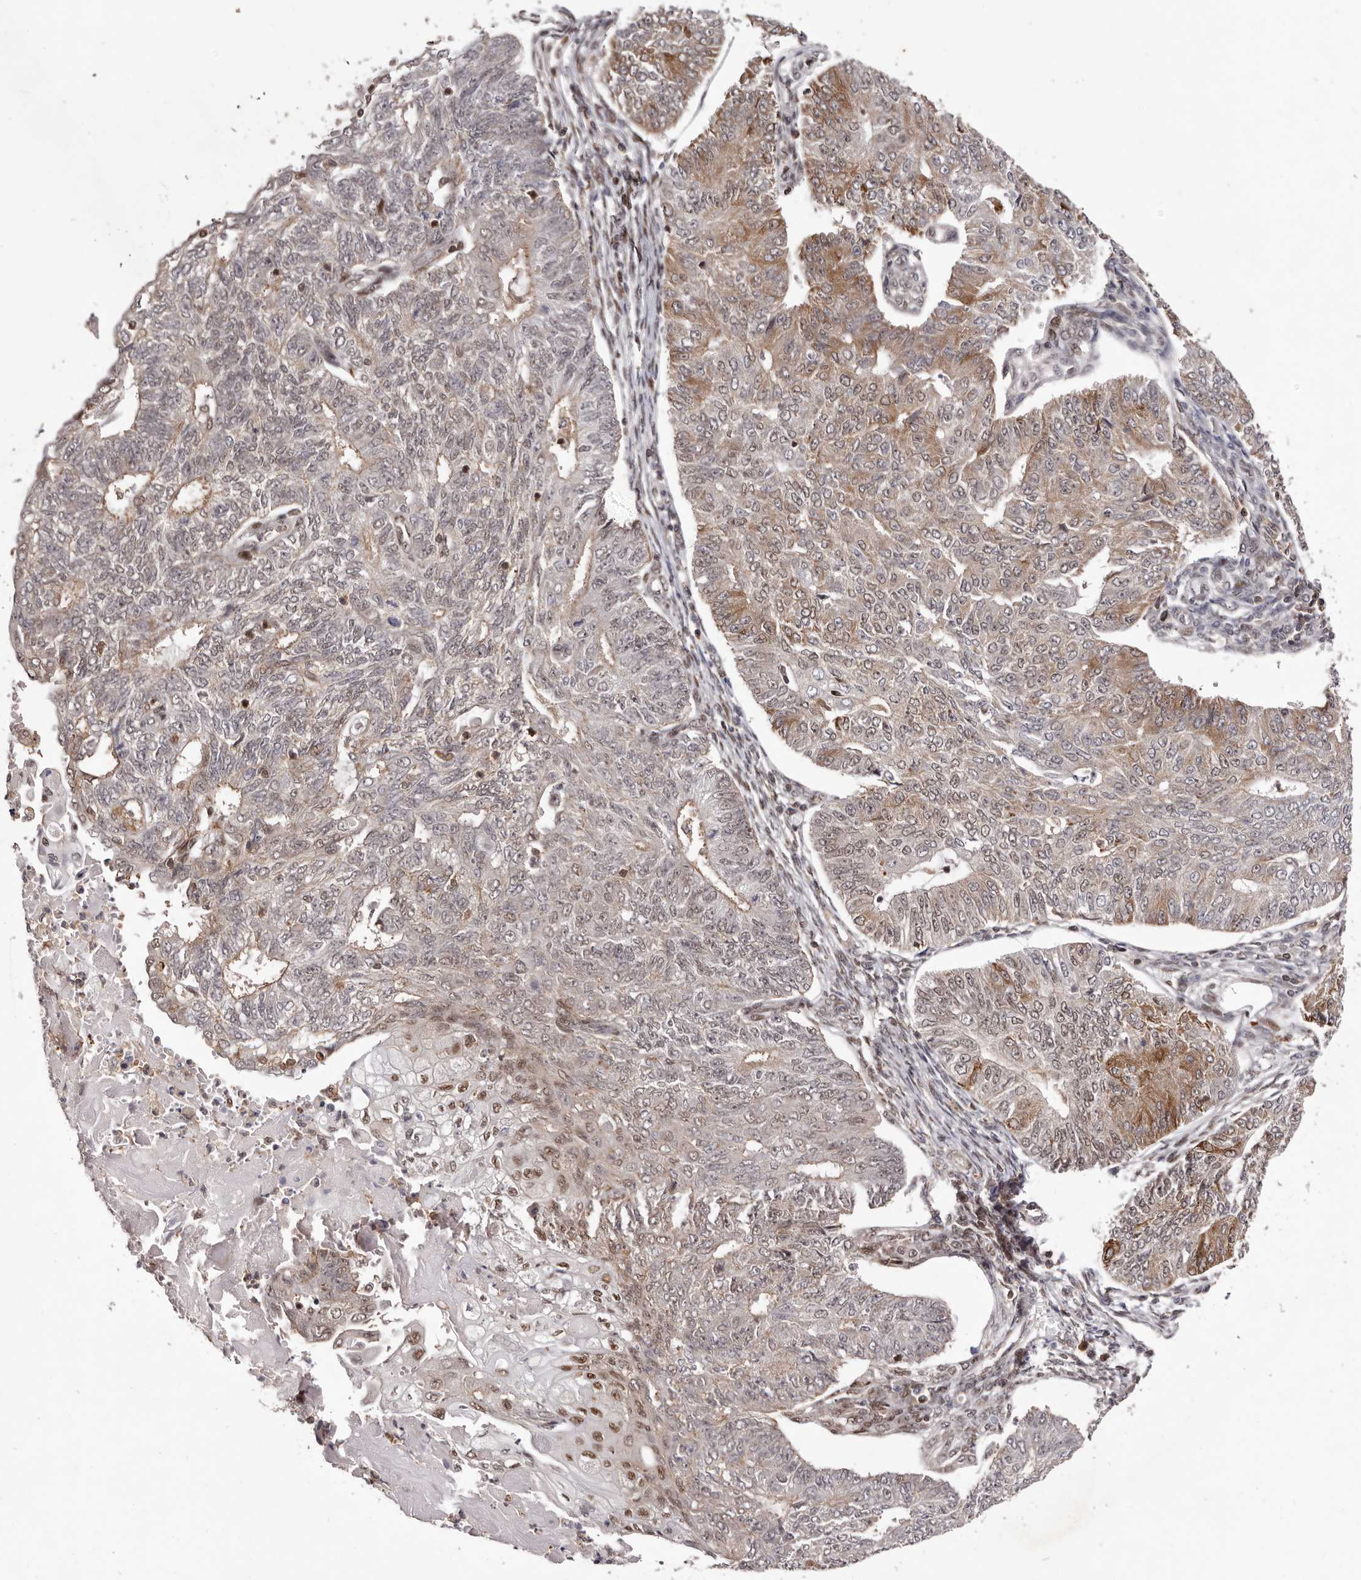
{"staining": {"intensity": "moderate", "quantity": "25%-75%", "location": "cytoplasmic/membranous,nuclear"}, "tissue": "endometrial cancer", "cell_type": "Tumor cells", "image_type": "cancer", "snomed": [{"axis": "morphology", "description": "Adenocarcinoma, NOS"}, {"axis": "topography", "description": "Endometrium"}], "caption": "Immunohistochemistry photomicrograph of endometrial cancer stained for a protein (brown), which reveals medium levels of moderate cytoplasmic/membranous and nuclear expression in approximately 25%-75% of tumor cells.", "gene": "FBXO5", "patient": {"sex": "female", "age": 32}}